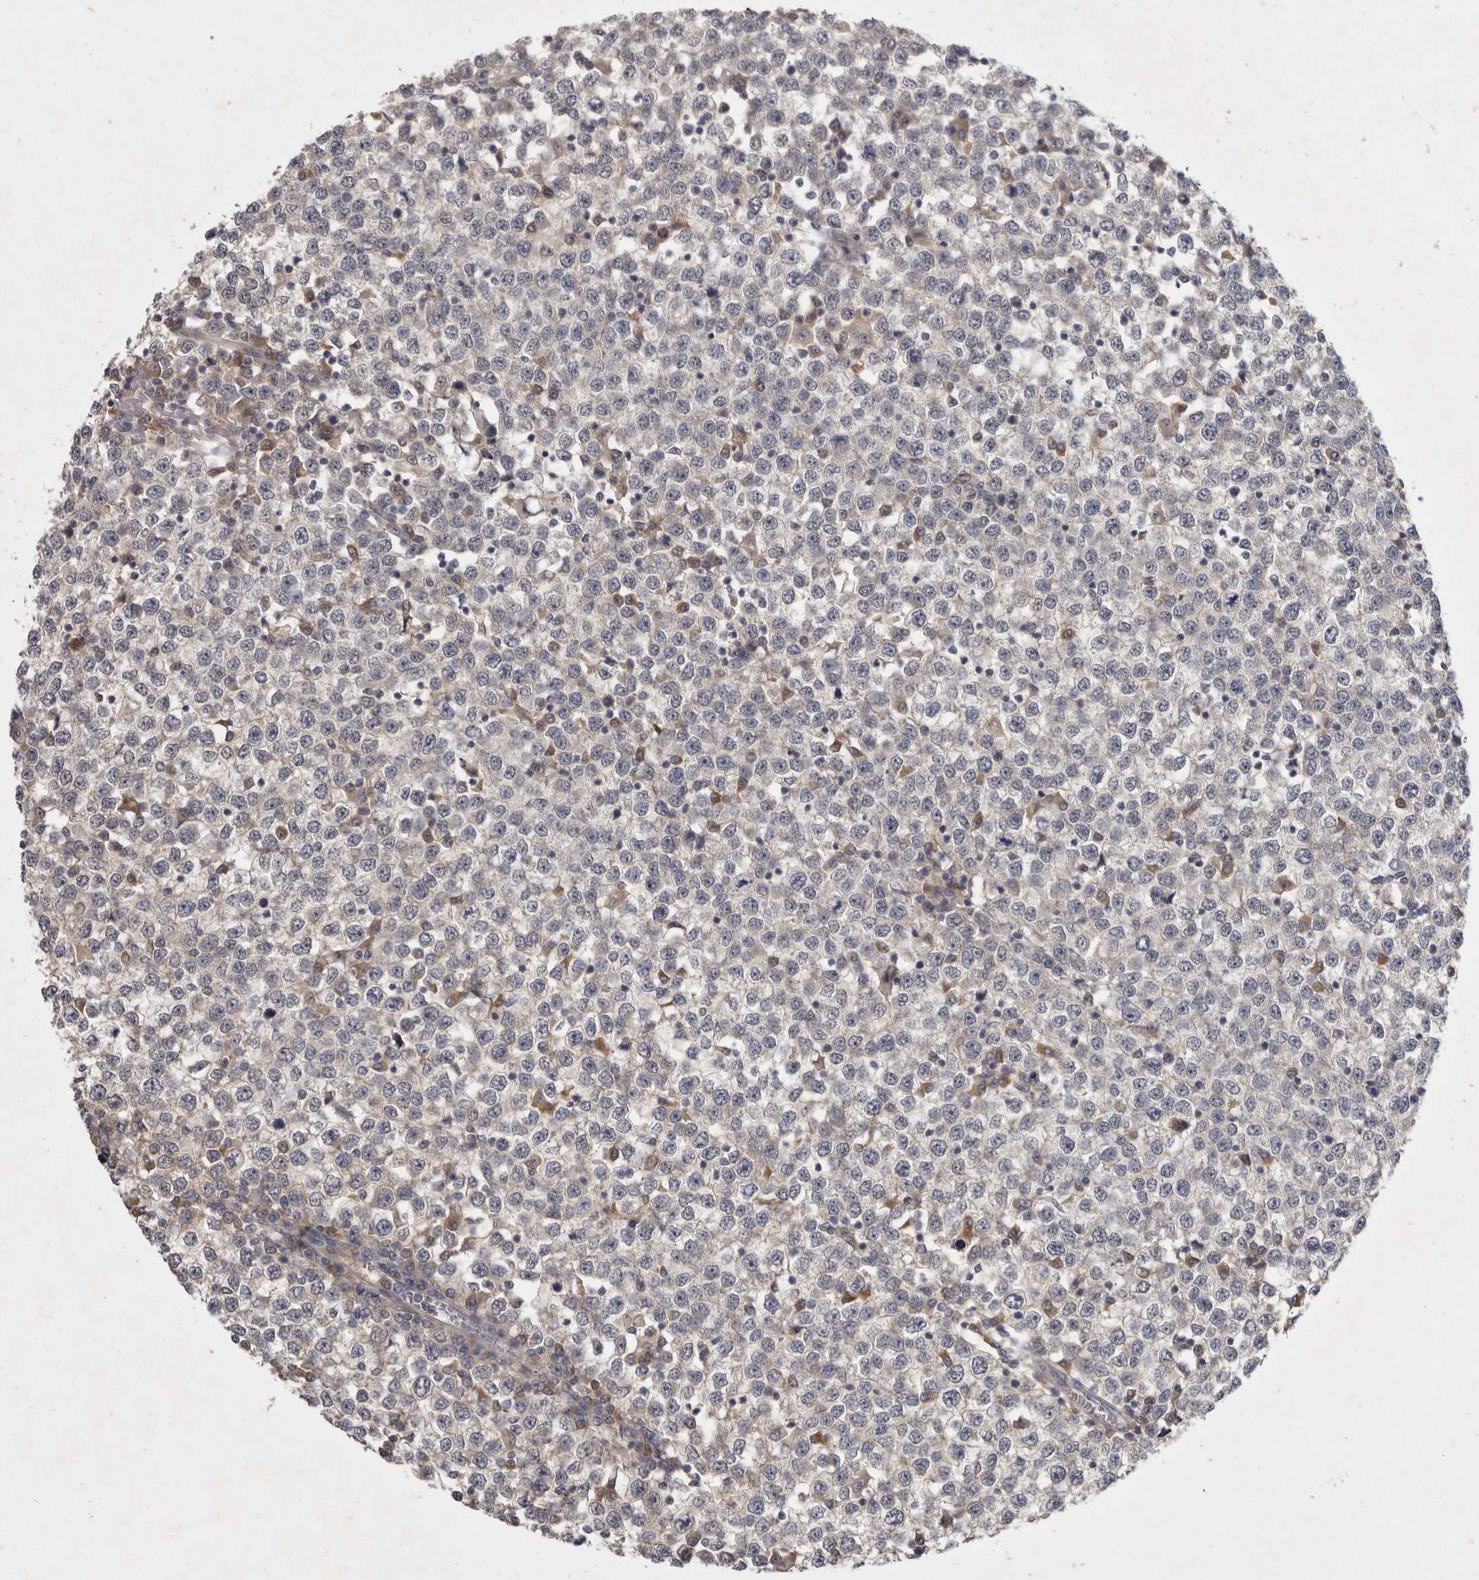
{"staining": {"intensity": "negative", "quantity": "none", "location": "none"}, "tissue": "testis cancer", "cell_type": "Tumor cells", "image_type": "cancer", "snomed": [{"axis": "morphology", "description": "Seminoma, NOS"}, {"axis": "topography", "description": "Testis"}], "caption": "DAB (3,3'-diaminobenzidine) immunohistochemical staining of human testis cancer demonstrates no significant expression in tumor cells. (DAB (3,3'-diaminobenzidine) immunohistochemistry with hematoxylin counter stain).", "gene": "SLC22A1", "patient": {"sex": "male", "age": 65}}